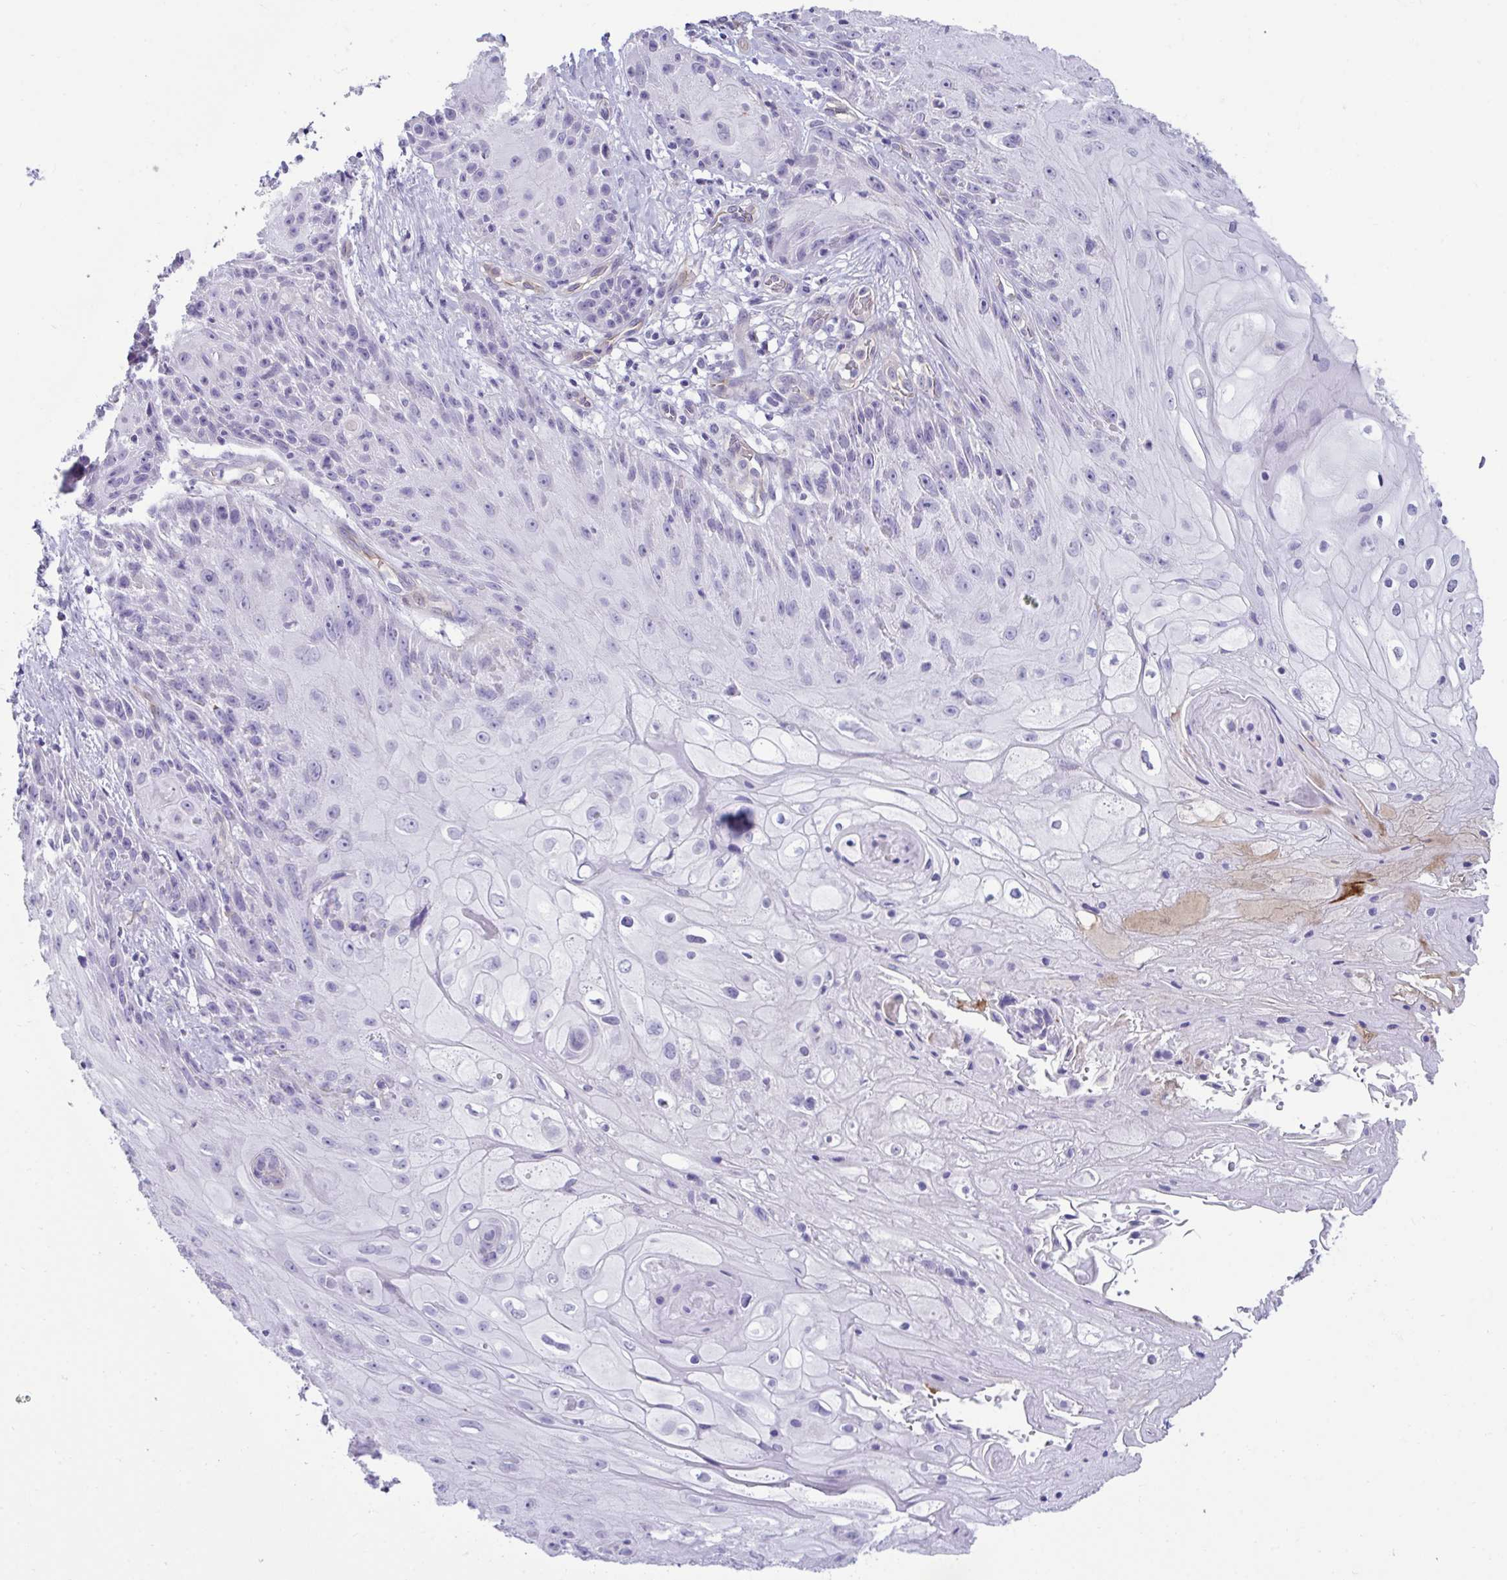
{"staining": {"intensity": "negative", "quantity": "none", "location": "none"}, "tissue": "skin cancer", "cell_type": "Tumor cells", "image_type": "cancer", "snomed": [{"axis": "morphology", "description": "Squamous cell carcinoma, NOS"}, {"axis": "topography", "description": "Skin"}, {"axis": "topography", "description": "Vulva"}], "caption": "Tumor cells show no significant staining in squamous cell carcinoma (skin).", "gene": "UBL3", "patient": {"sex": "female", "age": 76}}